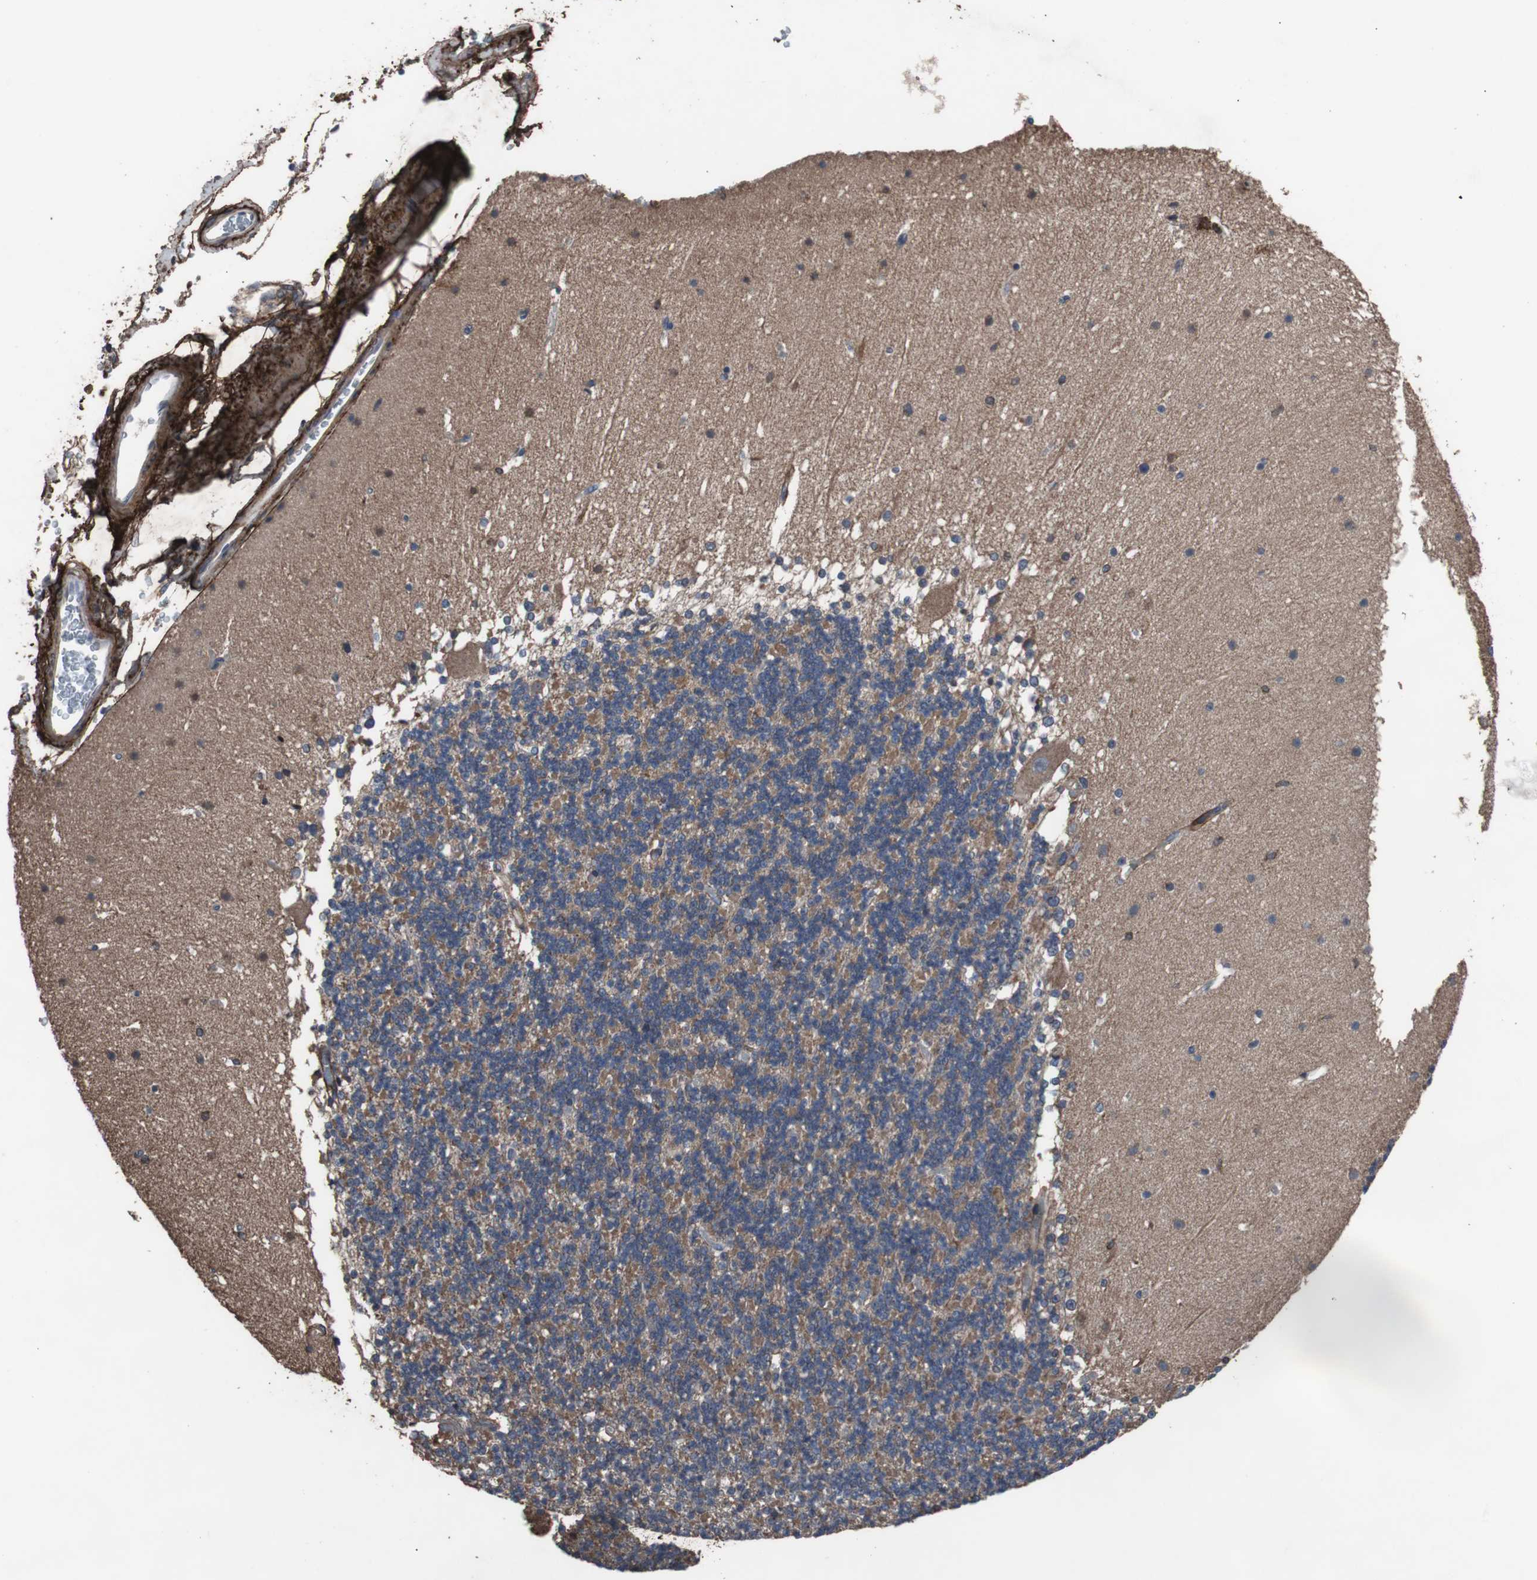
{"staining": {"intensity": "moderate", "quantity": "25%-75%", "location": "cytoplasmic/membranous"}, "tissue": "cerebellum", "cell_type": "Cells in granular layer", "image_type": "normal", "snomed": [{"axis": "morphology", "description": "Normal tissue, NOS"}, {"axis": "topography", "description": "Cerebellum"}], "caption": "High-power microscopy captured an immunohistochemistry (IHC) histopathology image of normal cerebellum, revealing moderate cytoplasmic/membranous expression in approximately 25%-75% of cells in granular layer.", "gene": "COL6A2", "patient": {"sex": "female", "age": 19}}